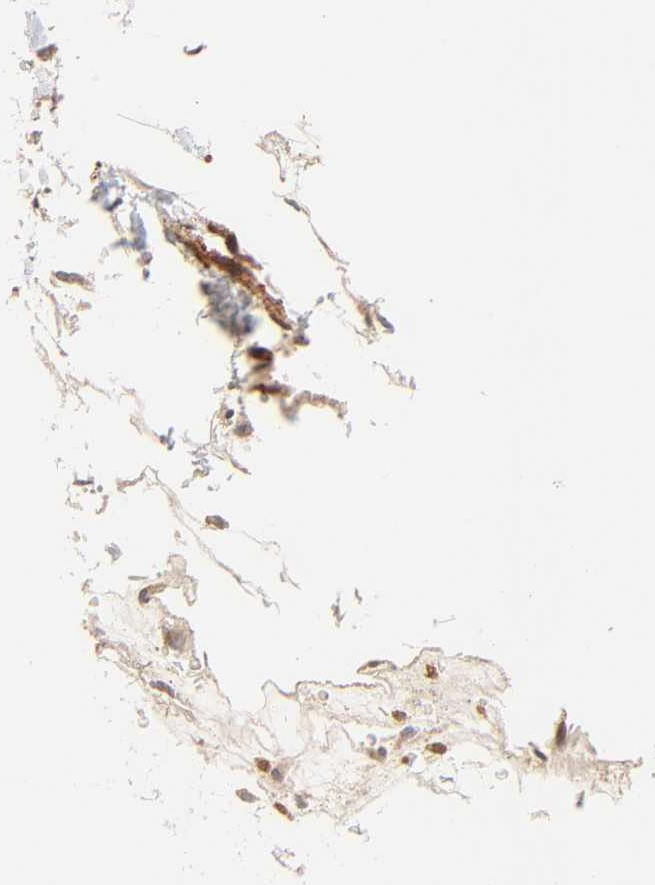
{"staining": {"intensity": "moderate", "quantity": ">75%", "location": "cytoplasmic/membranous"}, "tissue": "urothelial cancer", "cell_type": "Tumor cells", "image_type": "cancer", "snomed": [{"axis": "morphology", "description": "Urothelial carcinoma, Low grade"}, {"axis": "topography", "description": "Urinary bladder"}], "caption": "This image demonstrates immunohistochemistry staining of low-grade urothelial carcinoma, with medium moderate cytoplasmic/membranous expression in about >75% of tumor cells.", "gene": "NEMF", "patient": {"sex": "female", "age": 60}}